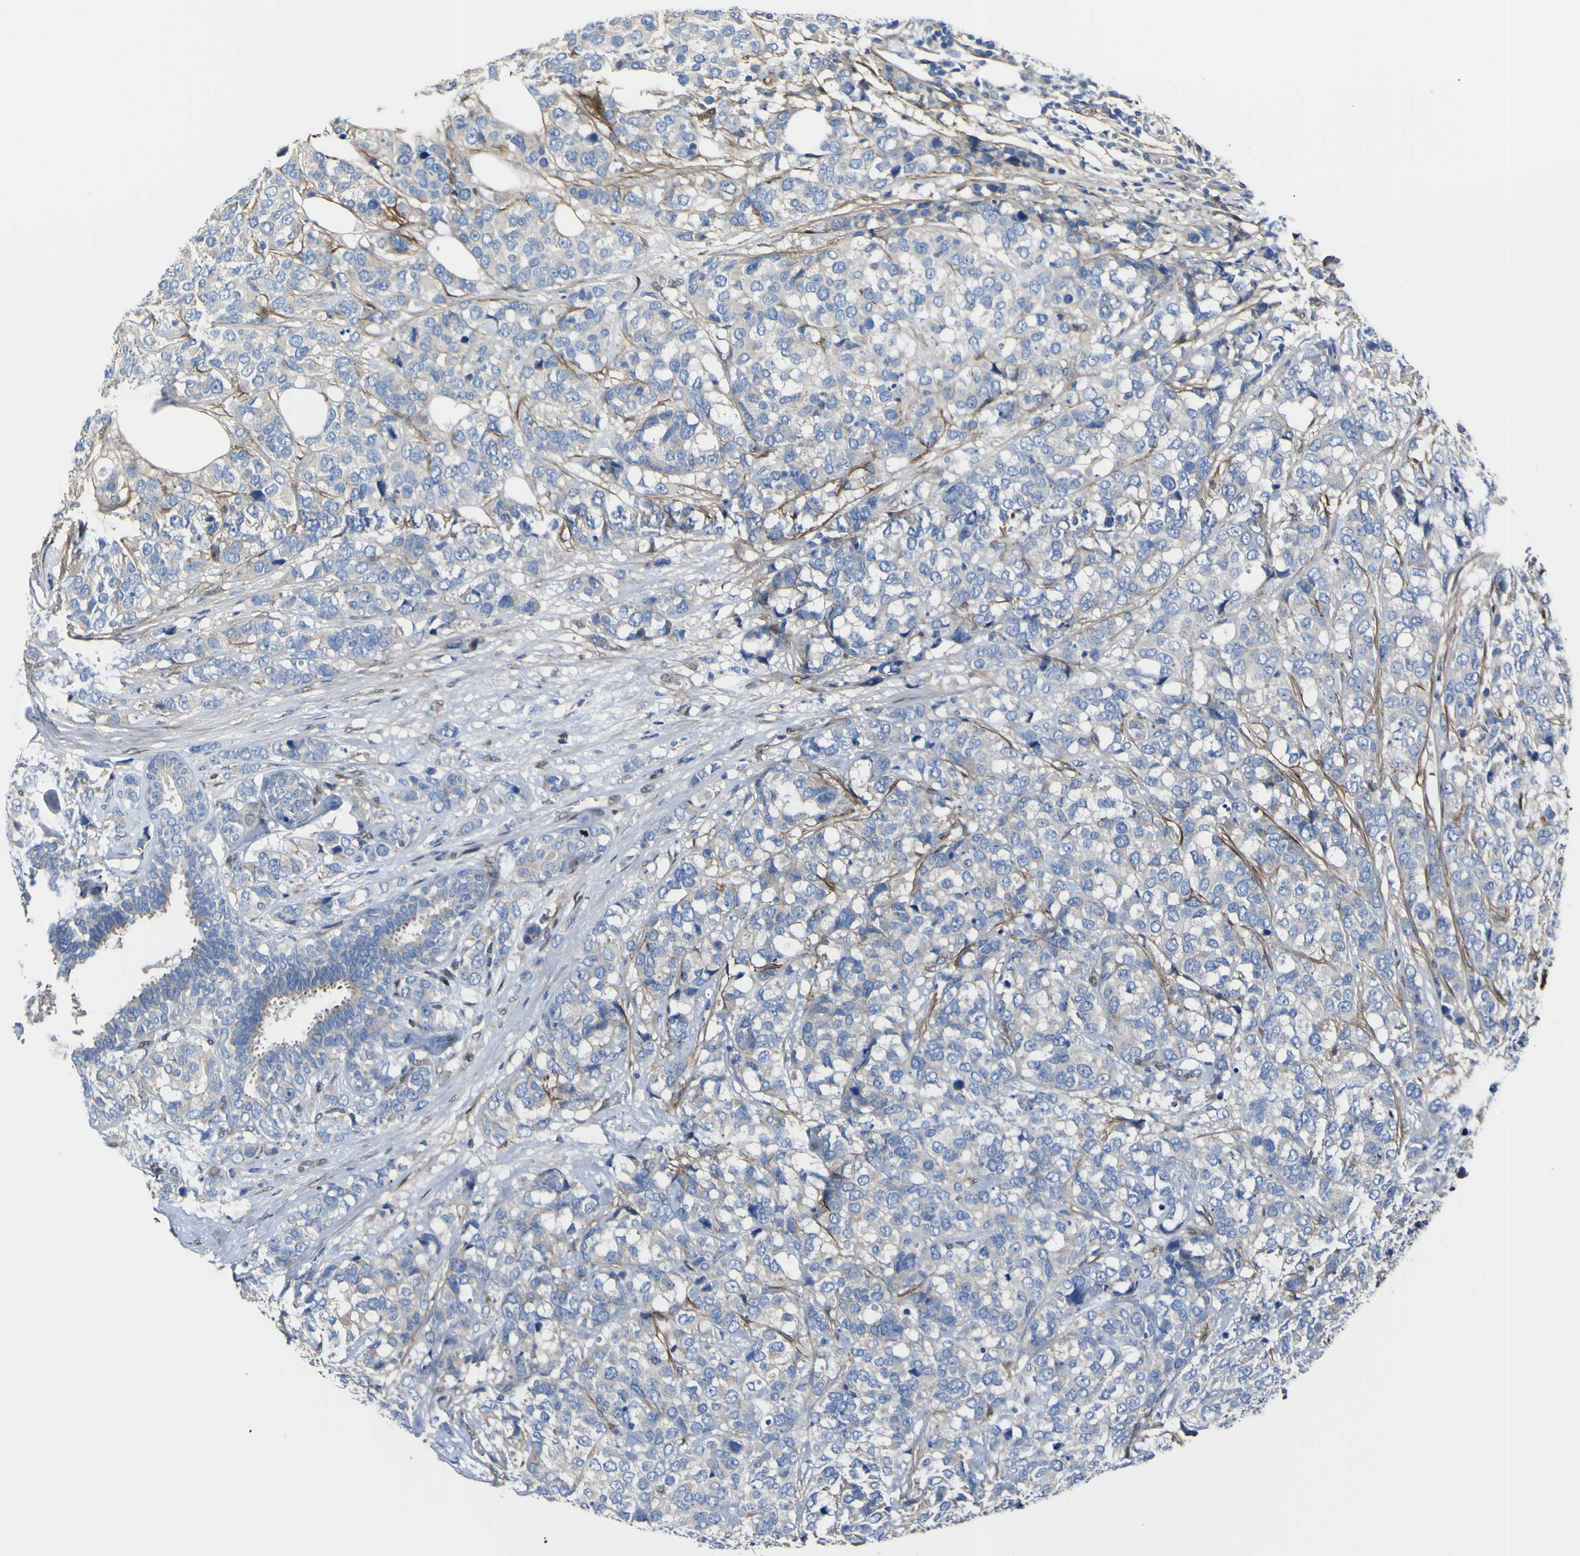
{"staining": {"intensity": "negative", "quantity": "none", "location": "none"}, "tissue": "breast cancer", "cell_type": "Tumor cells", "image_type": "cancer", "snomed": [{"axis": "morphology", "description": "Lobular carcinoma"}, {"axis": "topography", "description": "Breast"}], "caption": "This is a photomicrograph of immunohistochemistry (IHC) staining of breast cancer (lobular carcinoma), which shows no positivity in tumor cells. (DAB IHC, high magnification).", "gene": "LRRN1", "patient": {"sex": "female", "age": 59}}